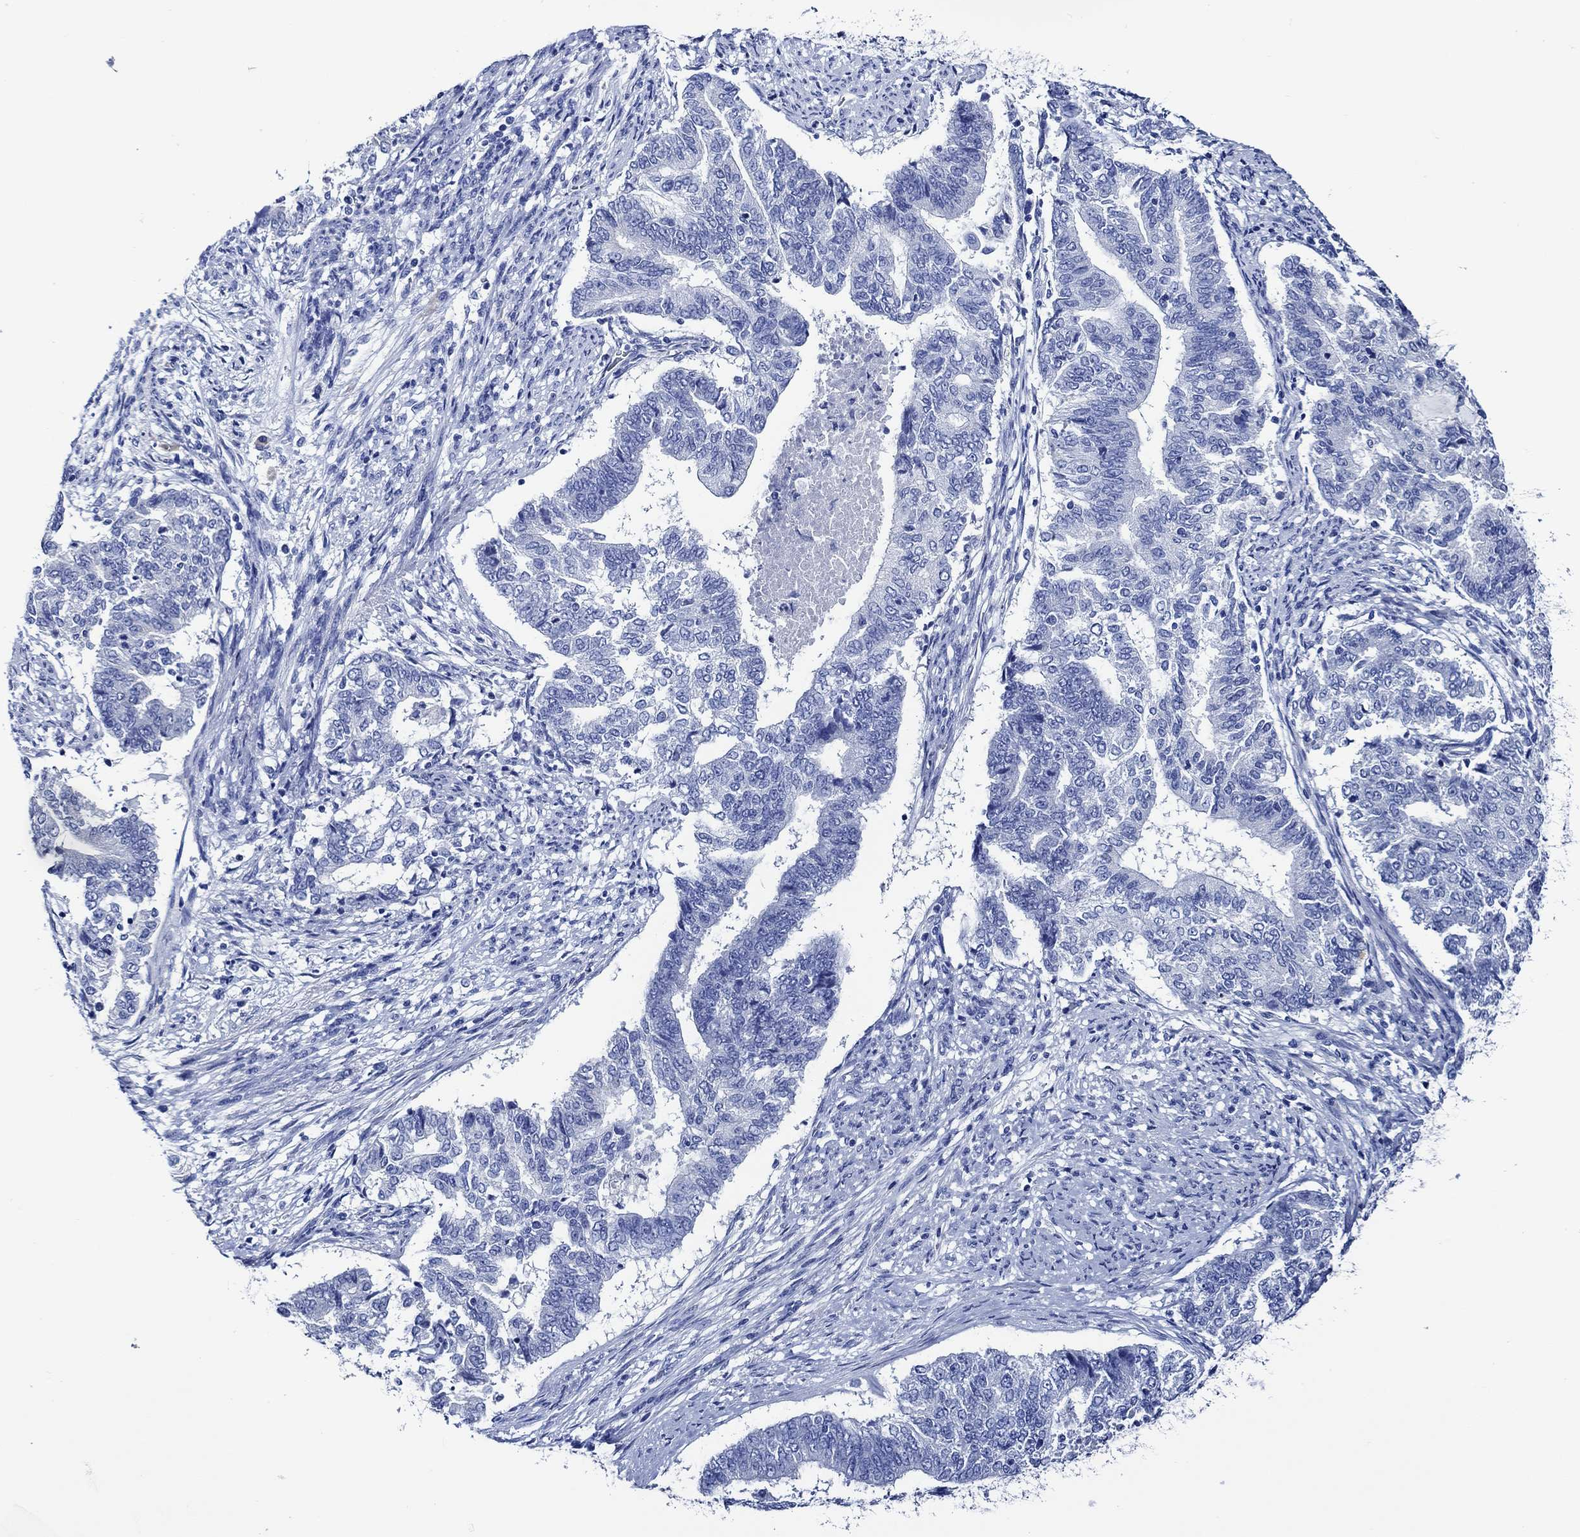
{"staining": {"intensity": "negative", "quantity": "none", "location": "none"}, "tissue": "endometrial cancer", "cell_type": "Tumor cells", "image_type": "cancer", "snomed": [{"axis": "morphology", "description": "Adenocarcinoma, NOS"}, {"axis": "topography", "description": "Endometrium"}], "caption": "Immunohistochemistry photomicrograph of neoplastic tissue: endometrial cancer stained with DAB (3,3'-diaminobenzidine) reveals no significant protein staining in tumor cells. The staining was performed using DAB (3,3'-diaminobenzidine) to visualize the protein expression in brown, while the nuclei were stained in blue with hematoxylin (Magnification: 20x).", "gene": "WDR62", "patient": {"sex": "female", "age": 65}}